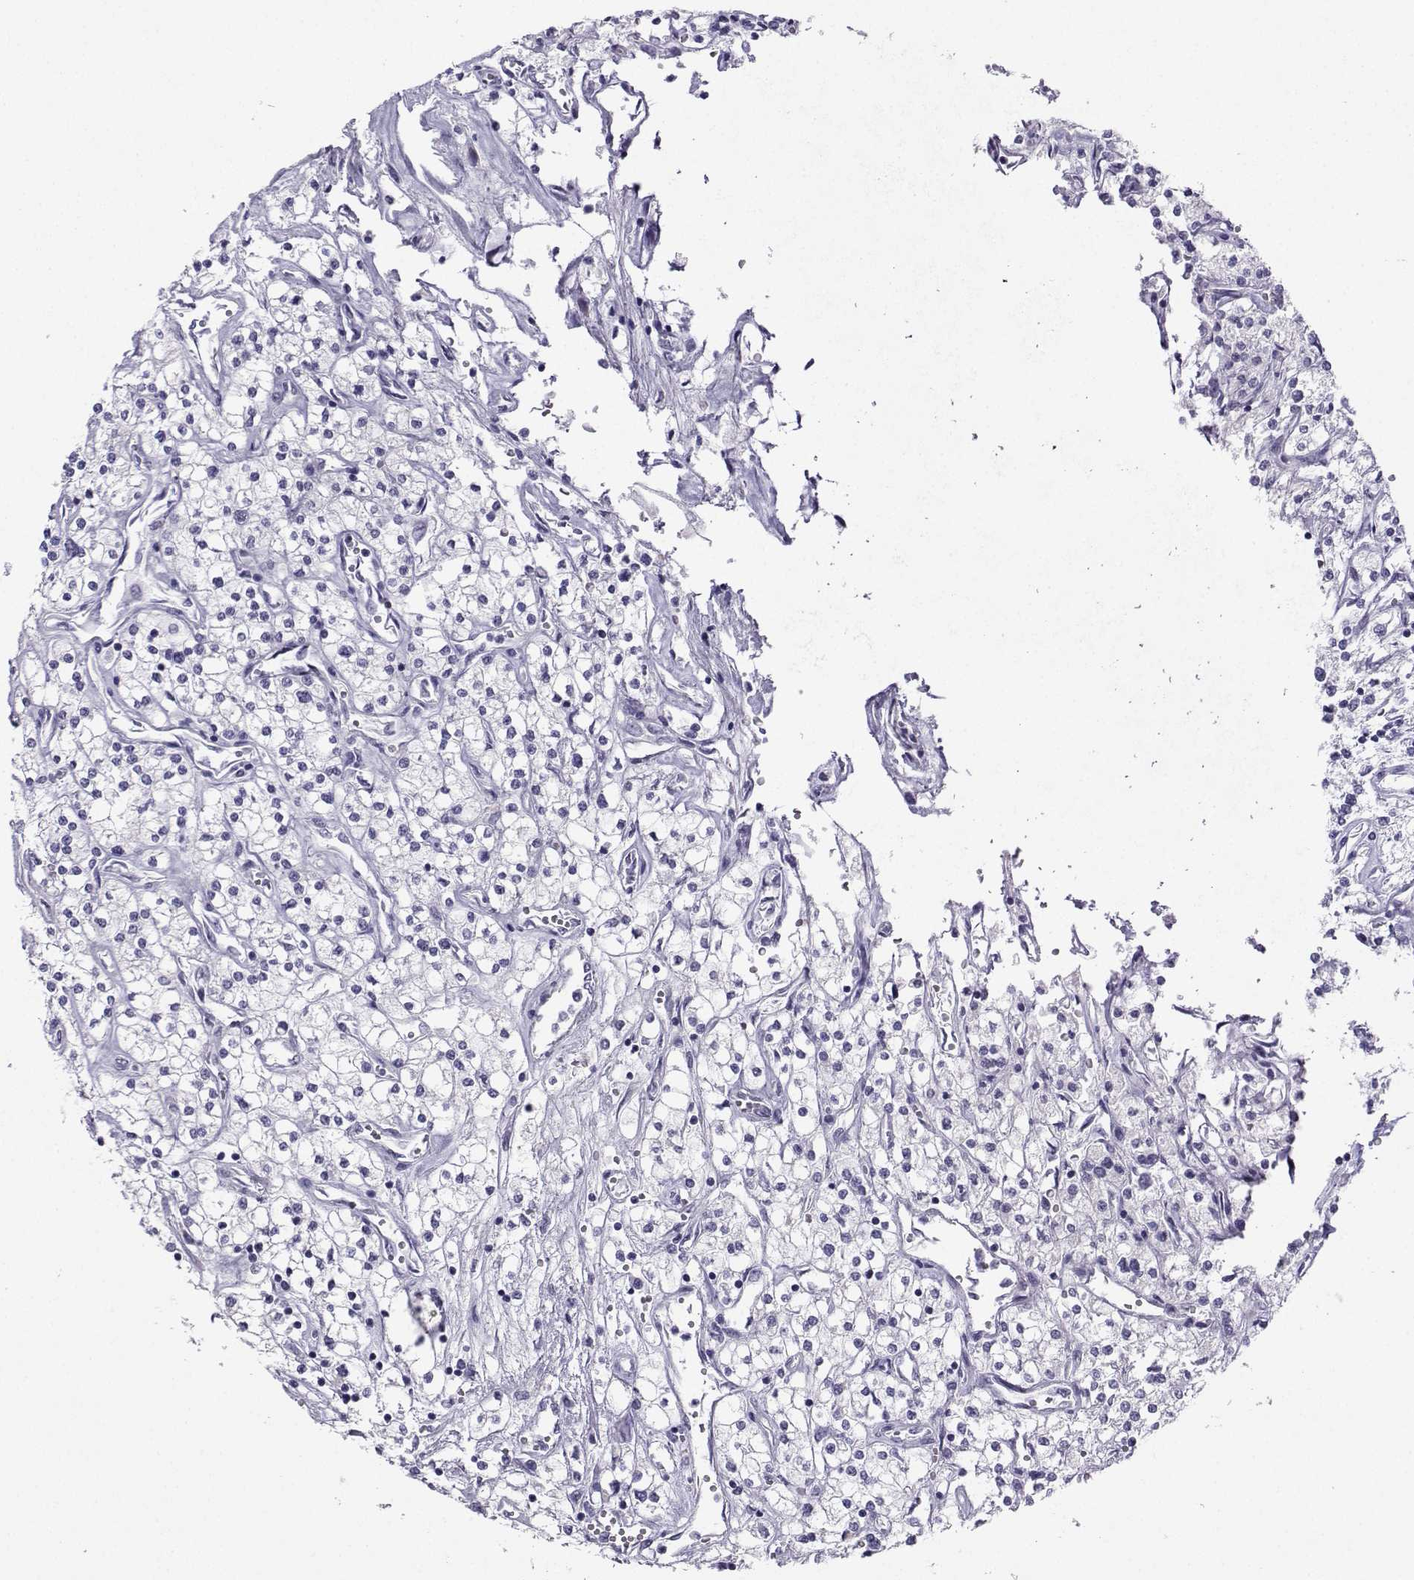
{"staining": {"intensity": "negative", "quantity": "none", "location": "none"}, "tissue": "renal cancer", "cell_type": "Tumor cells", "image_type": "cancer", "snomed": [{"axis": "morphology", "description": "Adenocarcinoma, NOS"}, {"axis": "topography", "description": "Kidney"}], "caption": "Human renal cancer (adenocarcinoma) stained for a protein using immunohistochemistry reveals no positivity in tumor cells.", "gene": "KIF17", "patient": {"sex": "male", "age": 80}}